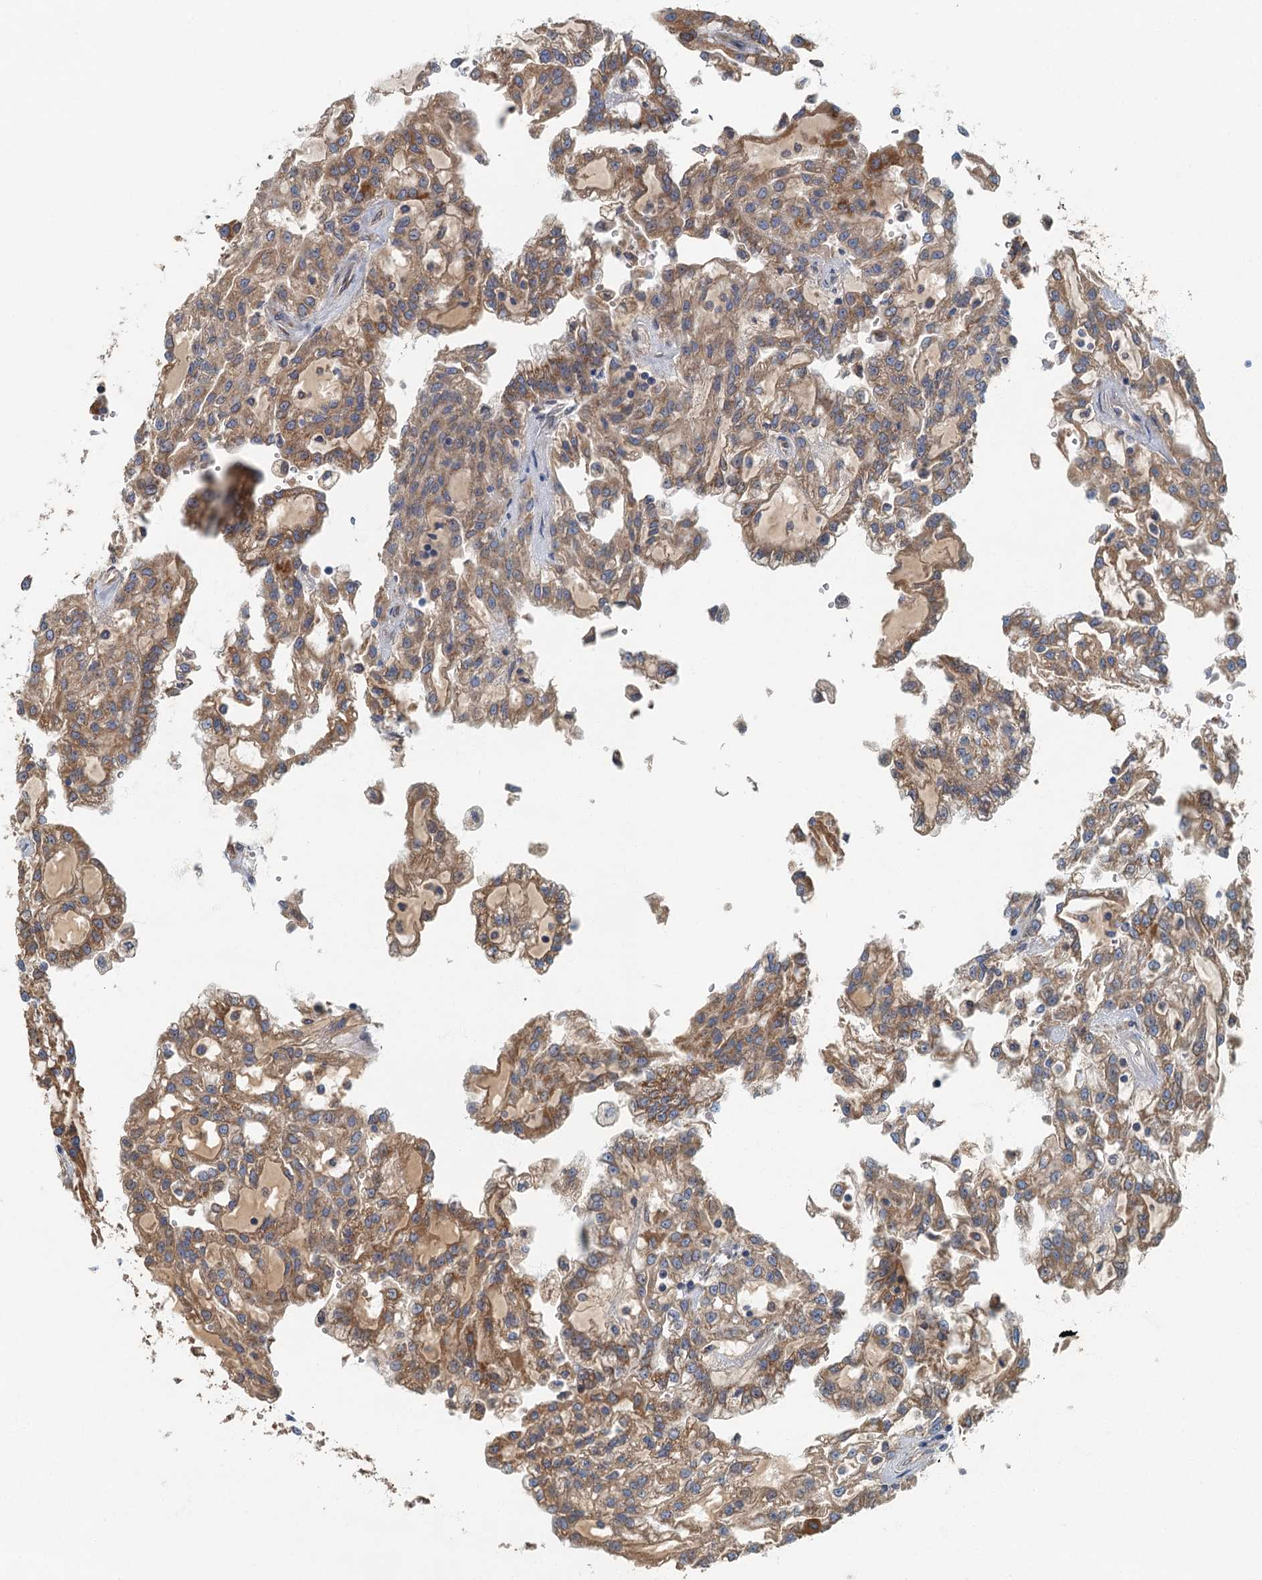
{"staining": {"intensity": "moderate", "quantity": ">75%", "location": "cytoplasmic/membranous"}, "tissue": "renal cancer", "cell_type": "Tumor cells", "image_type": "cancer", "snomed": [{"axis": "morphology", "description": "Adenocarcinoma, NOS"}, {"axis": "topography", "description": "Kidney"}], "caption": "A high-resolution image shows immunohistochemistry (IHC) staining of renal cancer, which shows moderate cytoplasmic/membranous positivity in about >75% of tumor cells.", "gene": "SPDYC", "patient": {"sex": "male", "age": 63}}